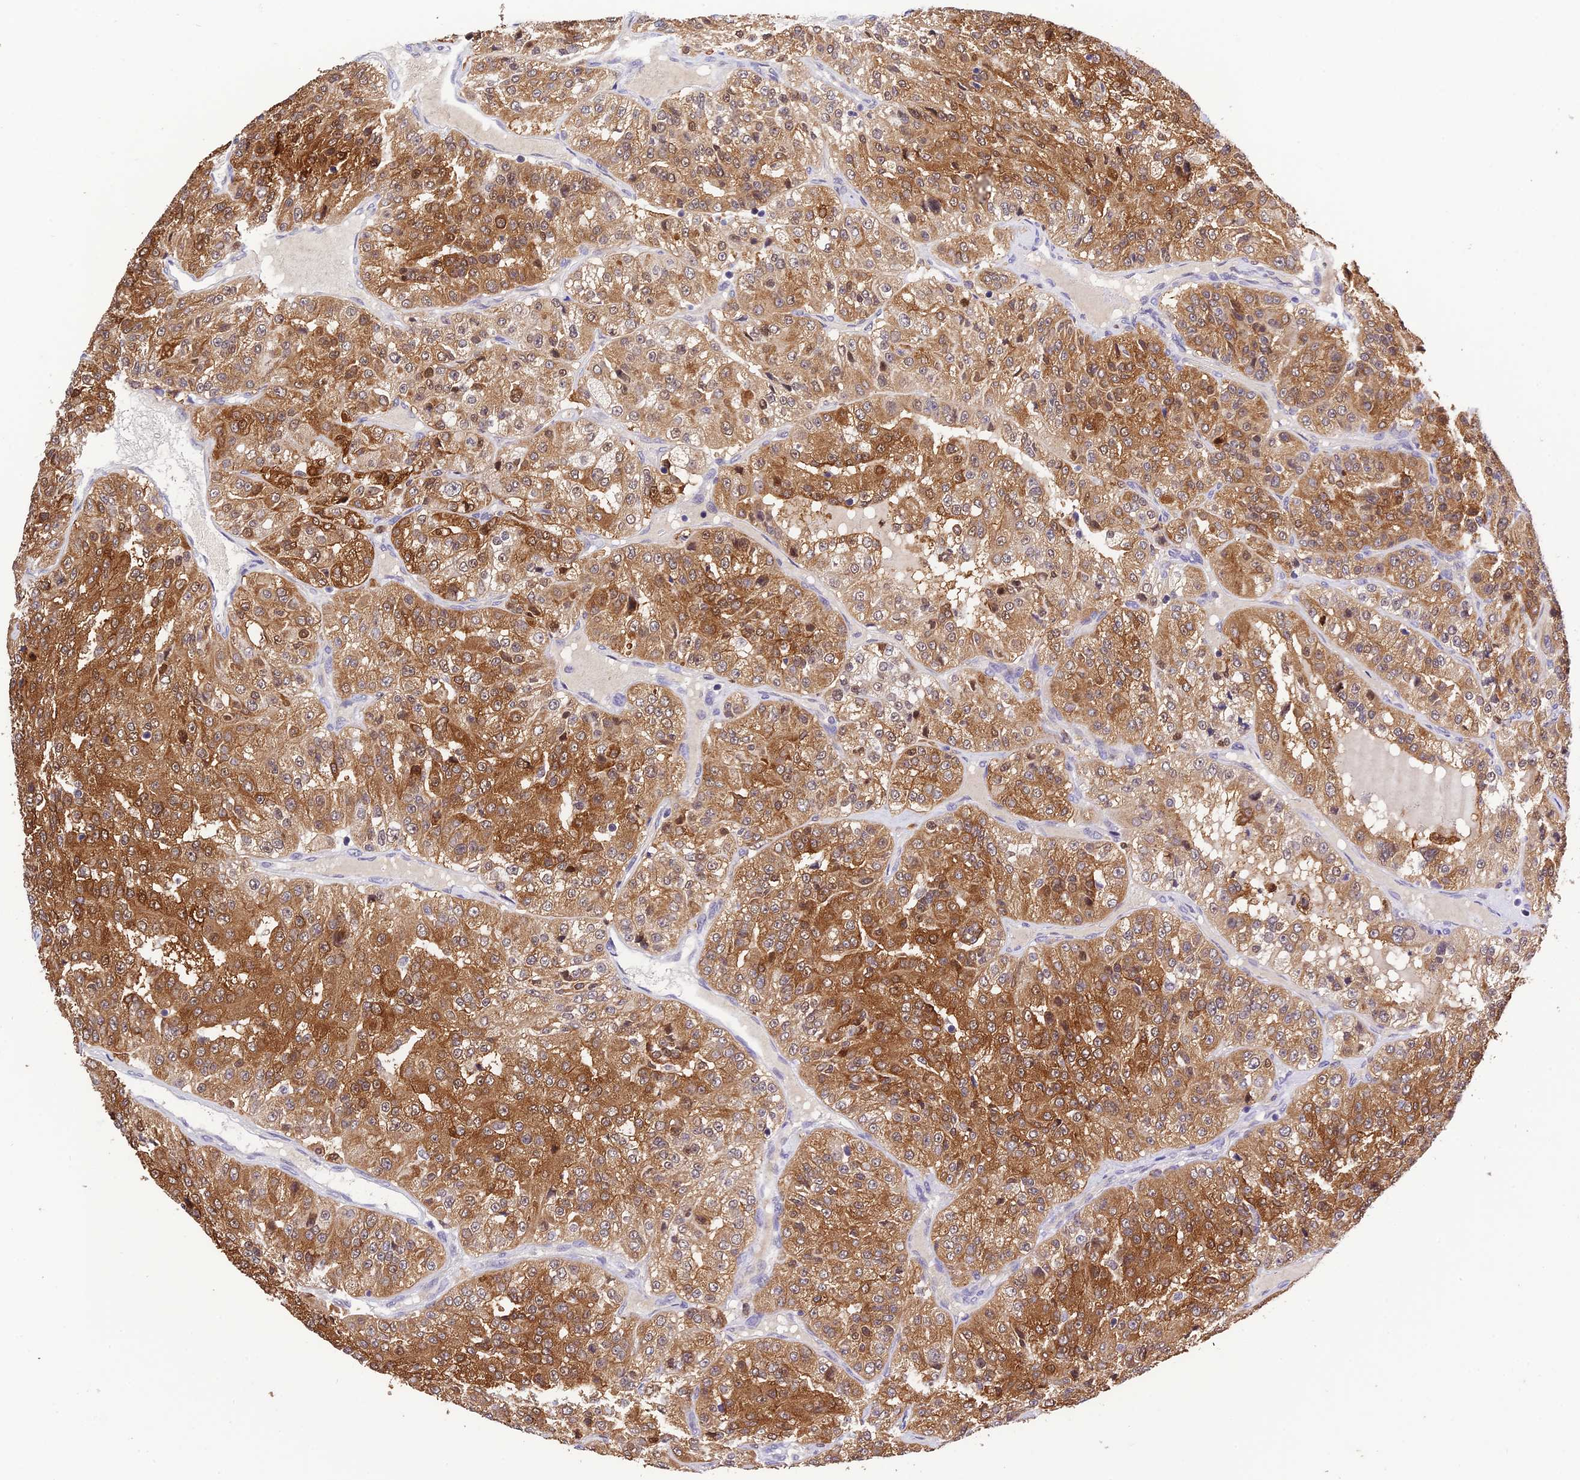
{"staining": {"intensity": "strong", "quantity": ">75%", "location": "cytoplasmic/membranous"}, "tissue": "renal cancer", "cell_type": "Tumor cells", "image_type": "cancer", "snomed": [{"axis": "morphology", "description": "Adenocarcinoma, NOS"}, {"axis": "topography", "description": "Kidney"}], "caption": "Renal cancer stained for a protein displays strong cytoplasmic/membranous positivity in tumor cells. The staining was performed using DAB to visualize the protein expression in brown, while the nuclei were stained in blue with hematoxylin (Magnification: 20x).", "gene": "MNS1", "patient": {"sex": "female", "age": 63}}